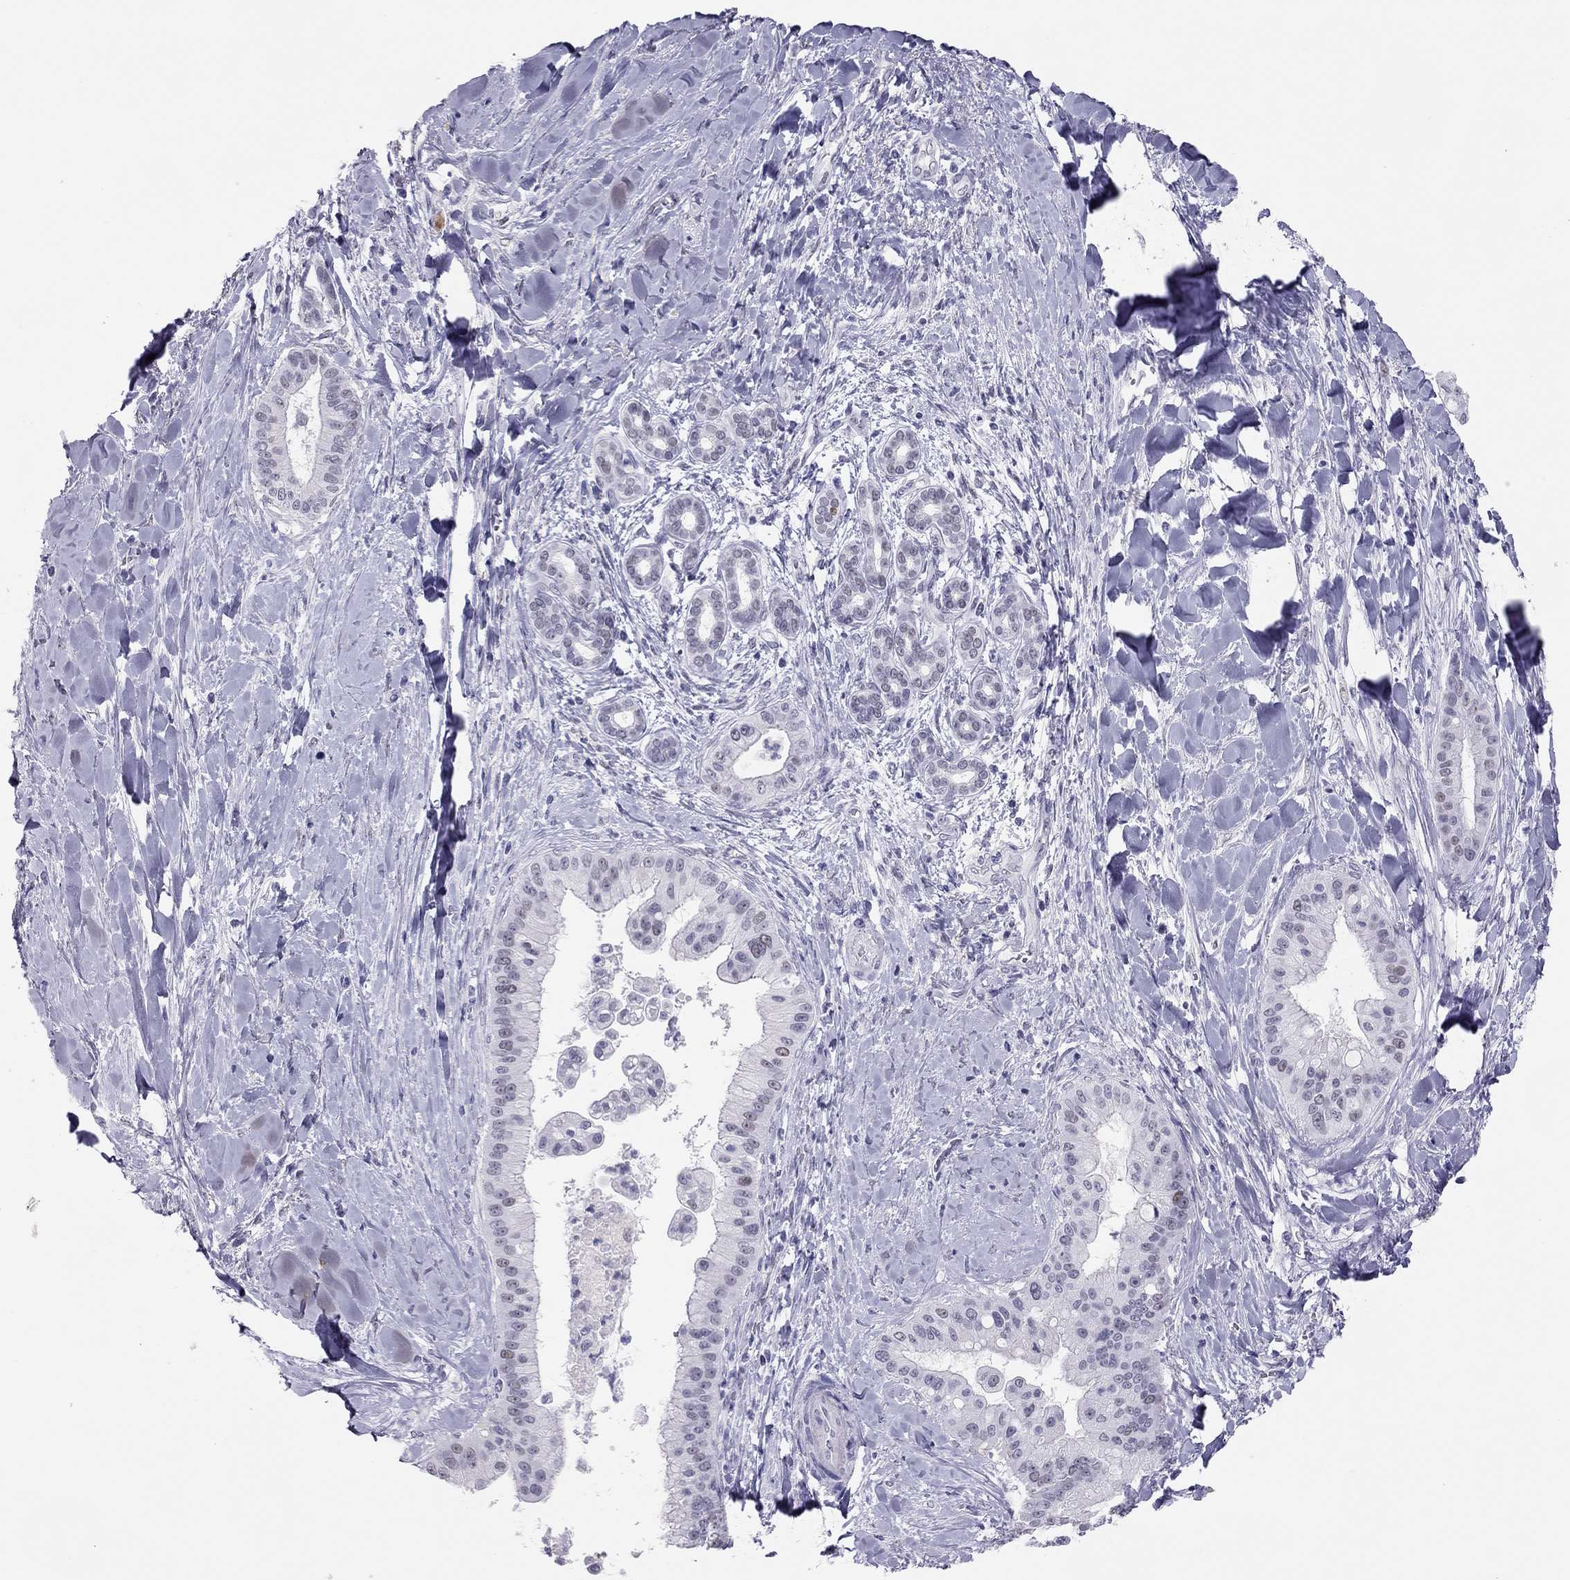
{"staining": {"intensity": "negative", "quantity": "none", "location": "none"}, "tissue": "liver cancer", "cell_type": "Tumor cells", "image_type": "cancer", "snomed": [{"axis": "morphology", "description": "Cholangiocarcinoma"}, {"axis": "topography", "description": "Liver"}], "caption": "Tumor cells are negative for protein expression in human liver cancer (cholangiocarcinoma). (Brightfield microscopy of DAB IHC at high magnification).", "gene": "PHOX2A", "patient": {"sex": "female", "age": 54}}